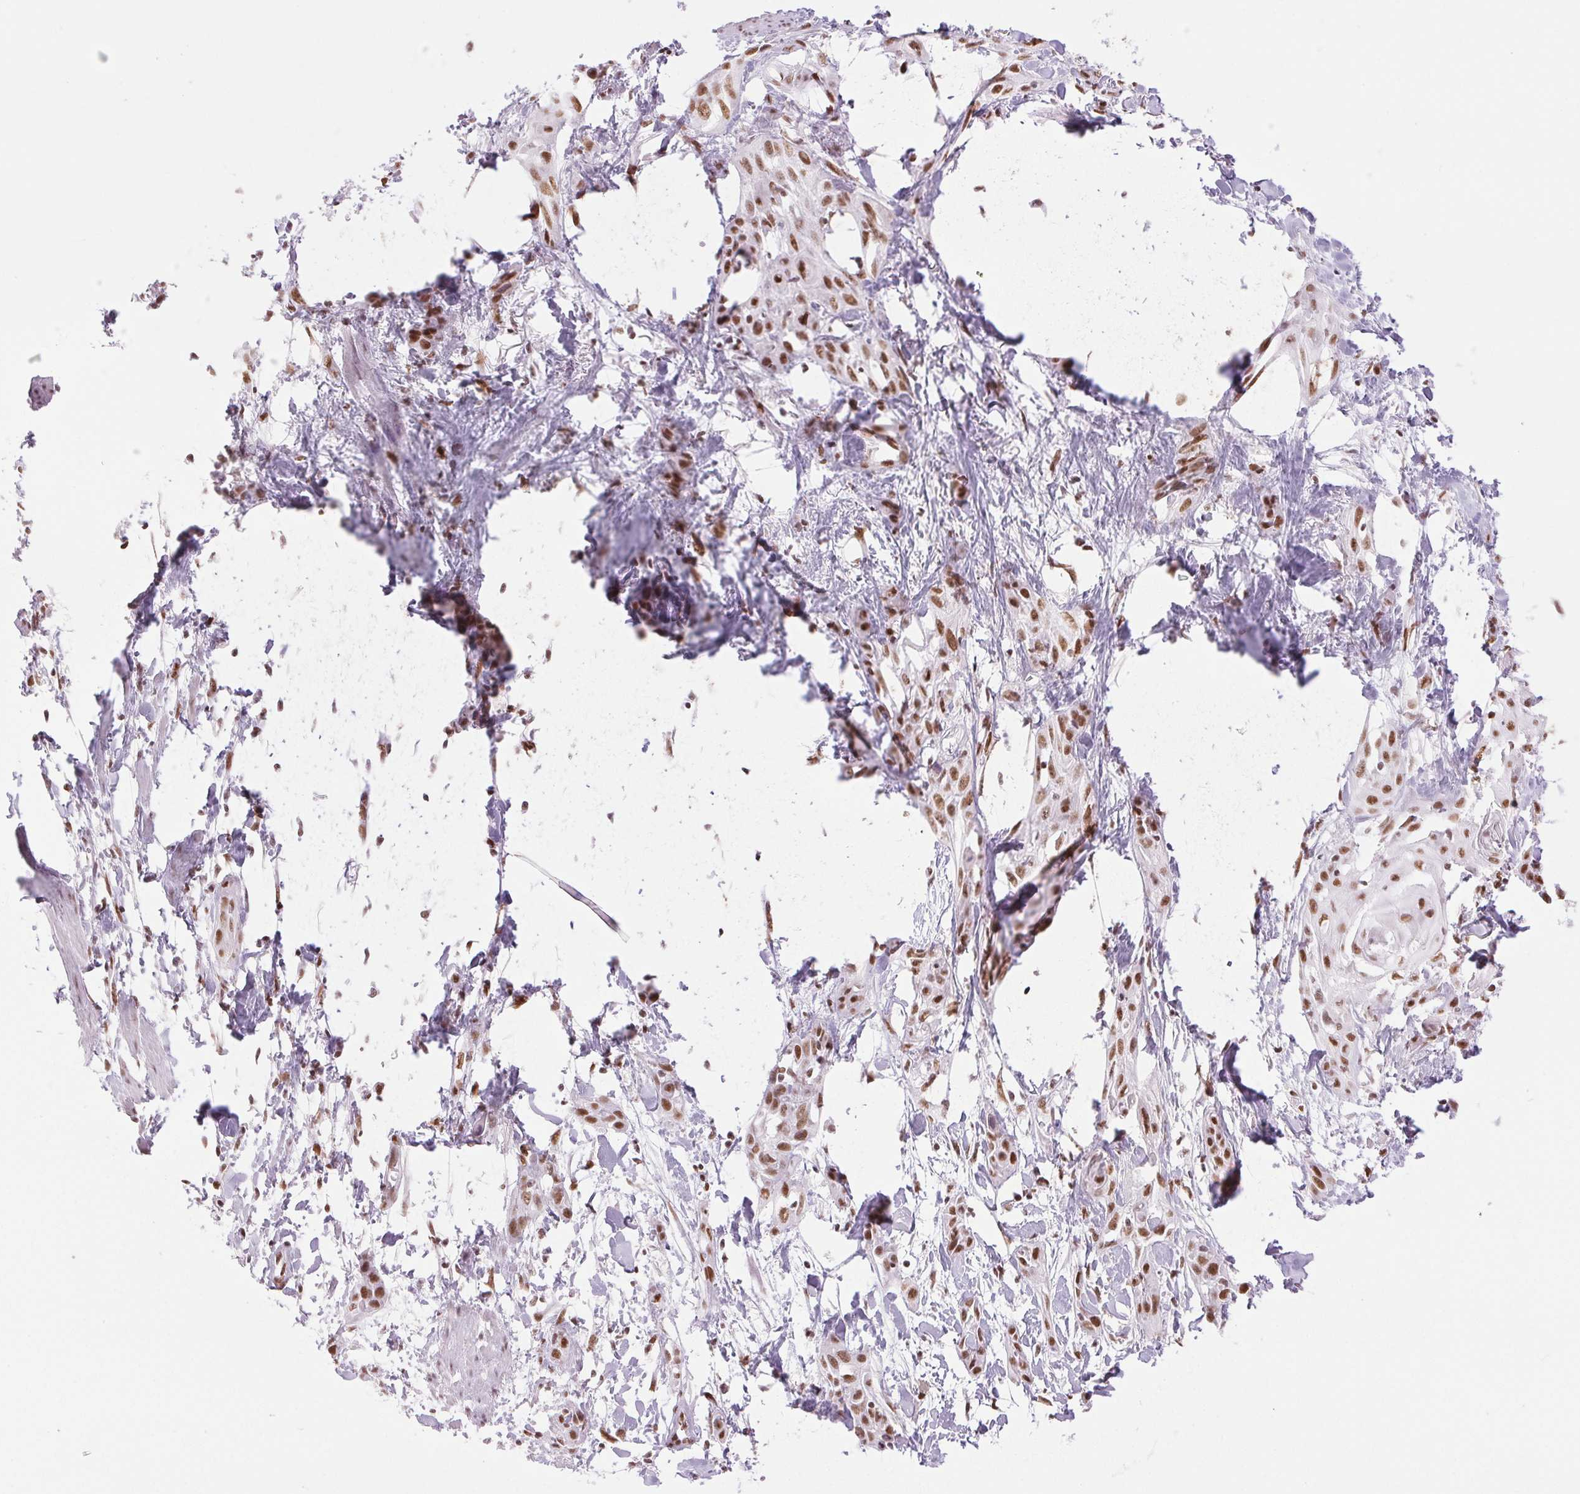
{"staining": {"intensity": "moderate", "quantity": ">75%", "location": "nuclear"}, "tissue": "skin cancer", "cell_type": "Tumor cells", "image_type": "cancer", "snomed": [{"axis": "morphology", "description": "Squamous cell carcinoma, NOS"}, {"axis": "topography", "description": "Skin"}, {"axis": "topography", "description": "Anal"}], "caption": "Skin squamous cell carcinoma tissue shows moderate nuclear expression in about >75% of tumor cells (brown staining indicates protein expression, while blue staining denotes nuclei).", "gene": "ZFR2", "patient": {"sex": "male", "age": 64}}